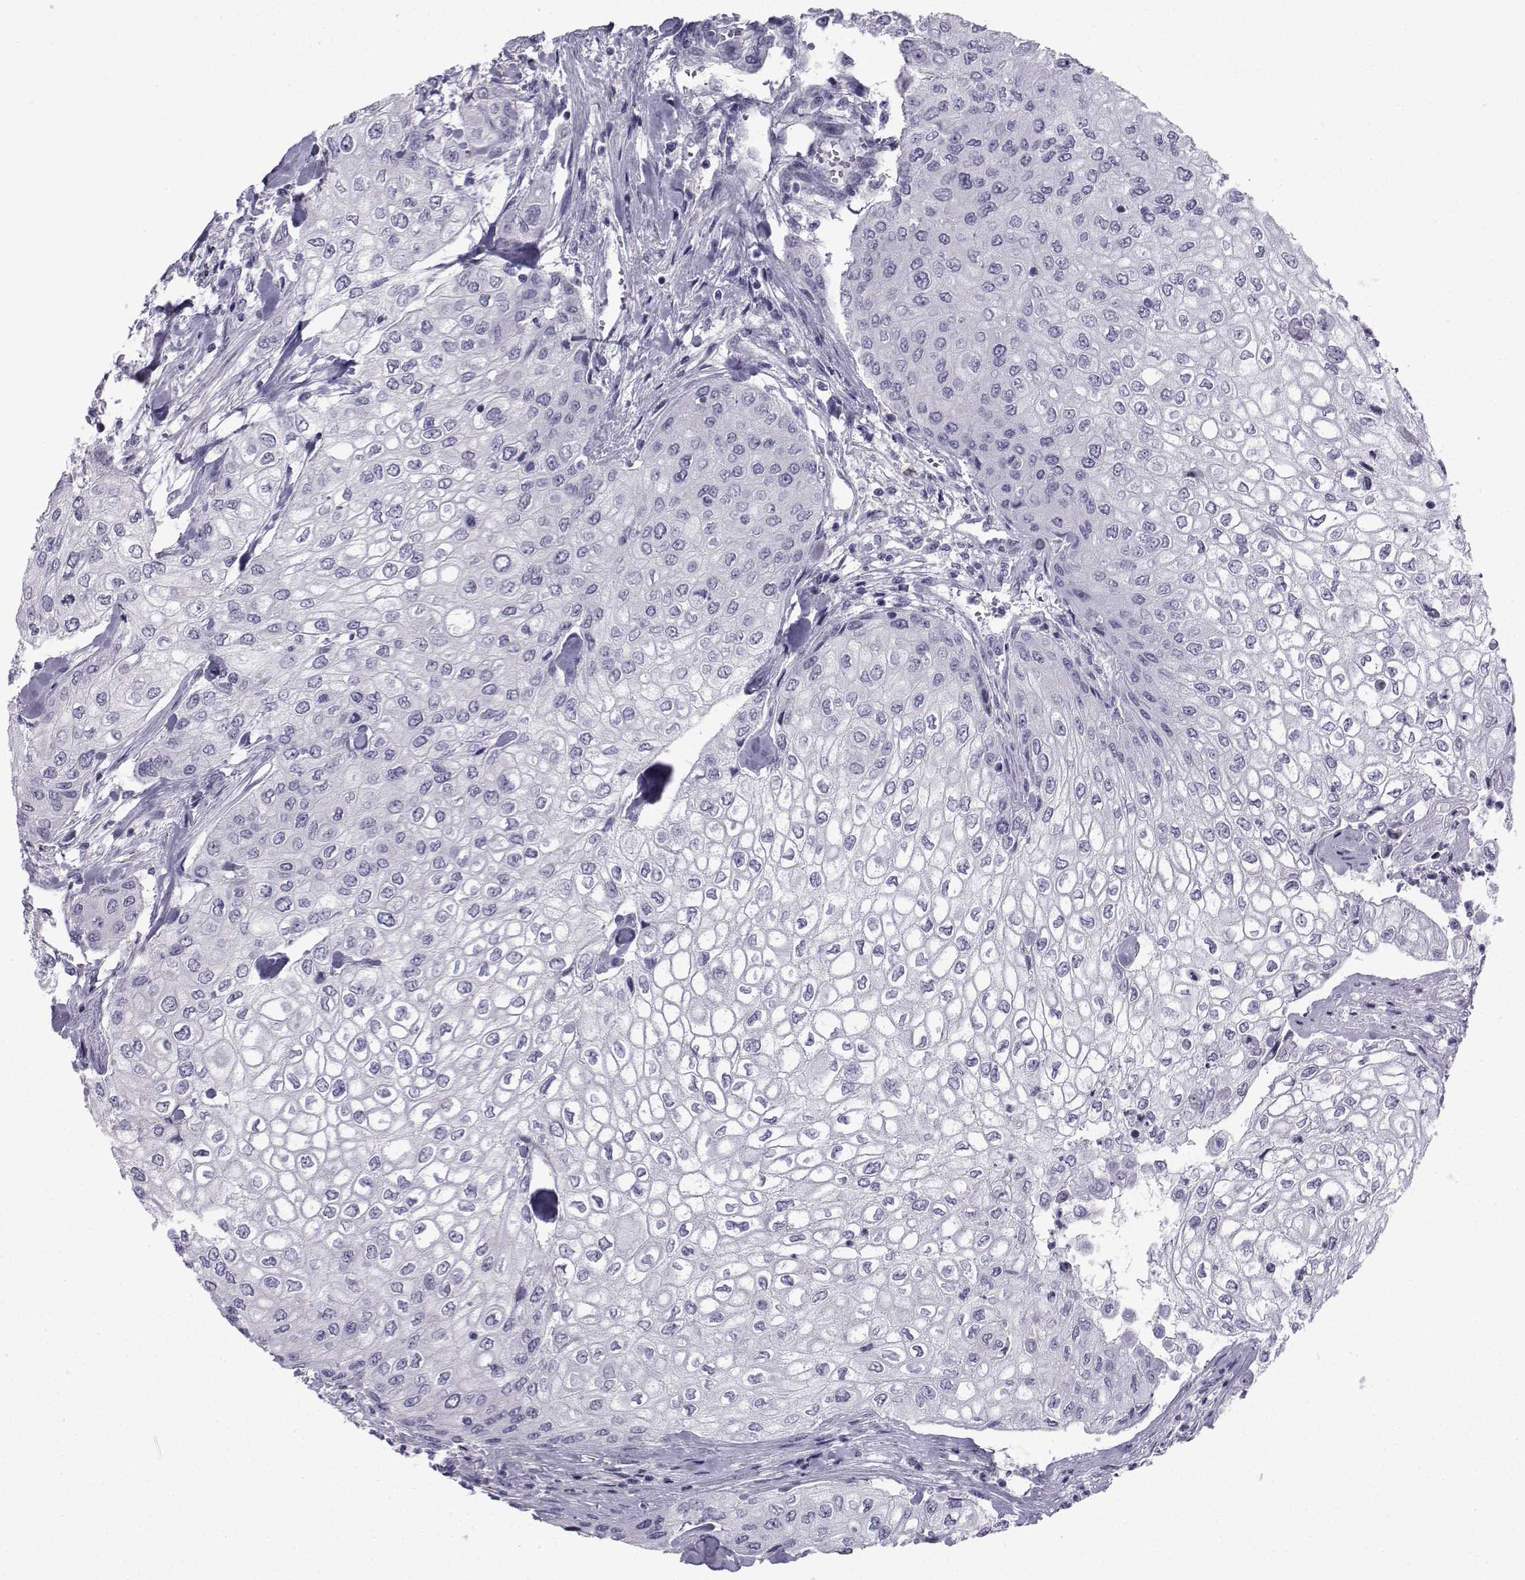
{"staining": {"intensity": "negative", "quantity": "none", "location": "none"}, "tissue": "urothelial cancer", "cell_type": "Tumor cells", "image_type": "cancer", "snomed": [{"axis": "morphology", "description": "Urothelial carcinoma, High grade"}, {"axis": "topography", "description": "Urinary bladder"}], "caption": "Immunohistochemical staining of urothelial carcinoma (high-grade) demonstrates no significant staining in tumor cells.", "gene": "SPANXD", "patient": {"sex": "male", "age": 62}}